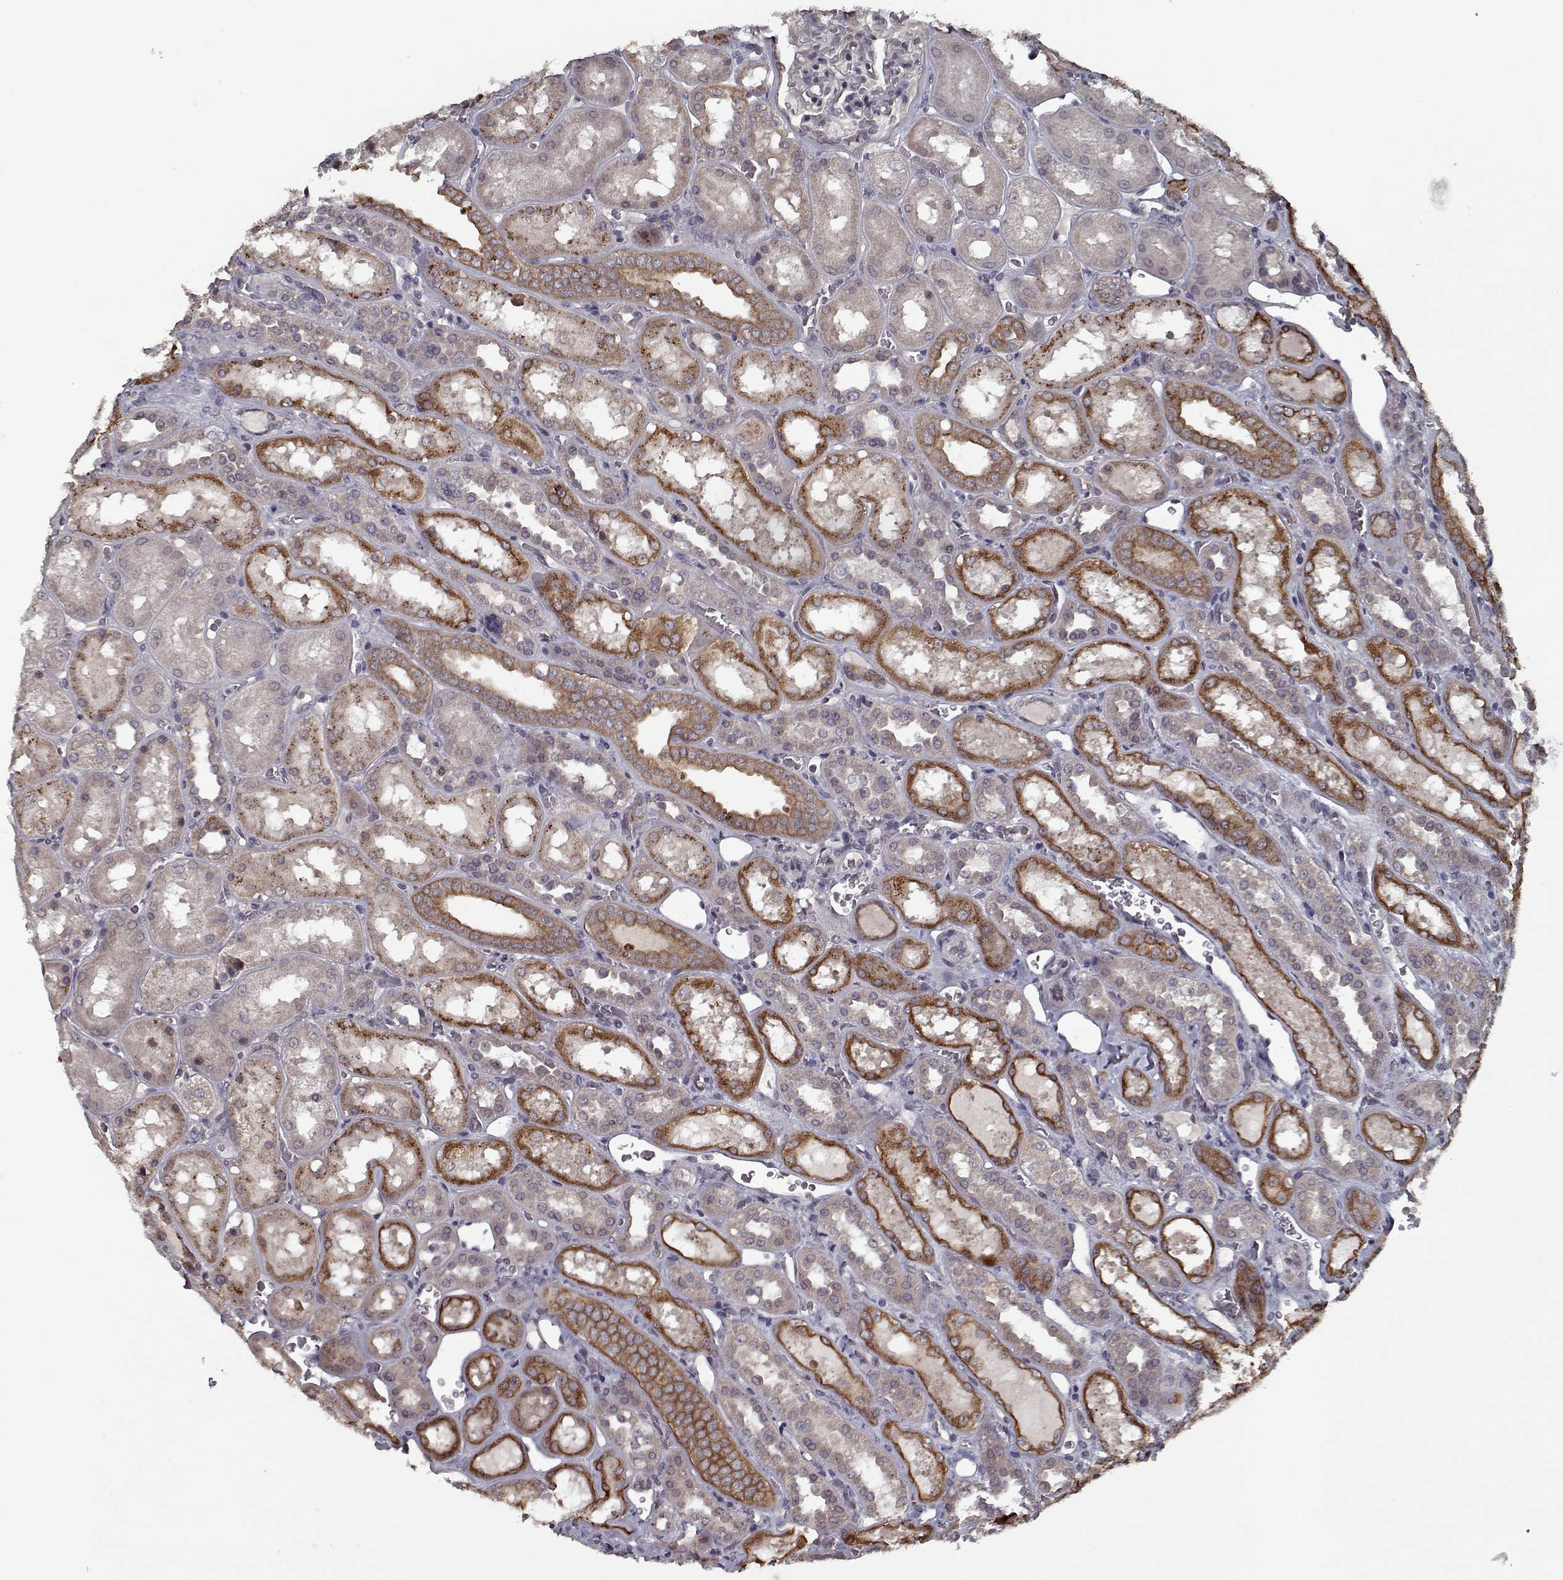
{"staining": {"intensity": "negative", "quantity": "none", "location": "none"}, "tissue": "kidney", "cell_type": "Cells in glomeruli", "image_type": "normal", "snomed": [{"axis": "morphology", "description": "Normal tissue, NOS"}, {"axis": "topography", "description": "Kidney"}], "caption": "This is a photomicrograph of immunohistochemistry staining of normal kidney, which shows no staining in cells in glomeruli.", "gene": "NLK", "patient": {"sex": "male", "age": 73}}